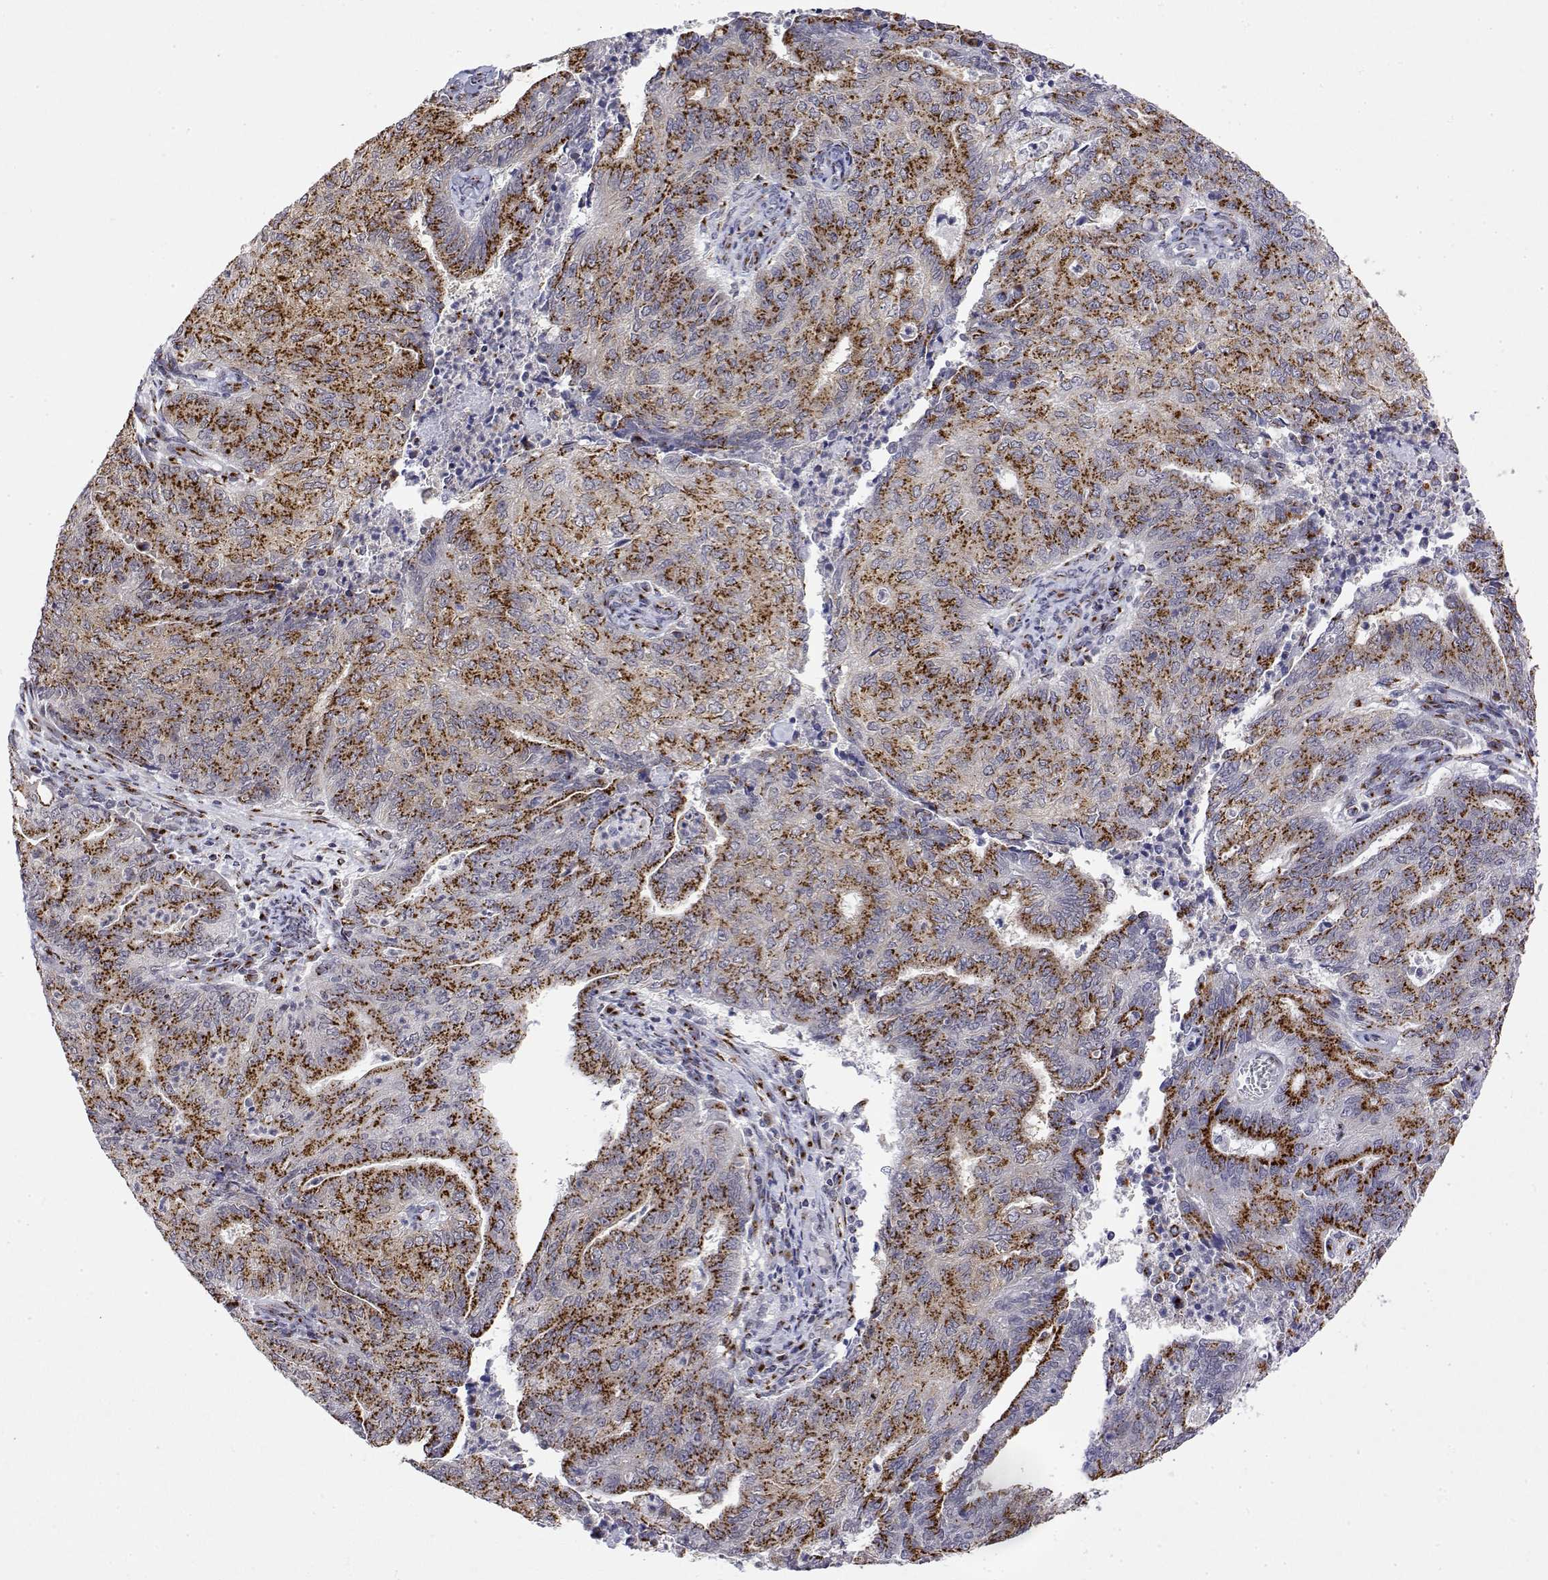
{"staining": {"intensity": "strong", "quantity": "25%-75%", "location": "cytoplasmic/membranous"}, "tissue": "endometrial cancer", "cell_type": "Tumor cells", "image_type": "cancer", "snomed": [{"axis": "morphology", "description": "Adenocarcinoma, NOS"}, {"axis": "topography", "description": "Endometrium"}], "caption": "Immunohistochemistry (DAB) staining of adenocarcinoma (endometrial) displays strong cytoplasmic/membranous protein positivity in approximately 25%-75% of tumor cells. Immunohistochemistry stains the protein of interest in brown and the nuclei are stained blue.", "gene": "YIPF3", "patient": {"sex": "female", "age": 82}}